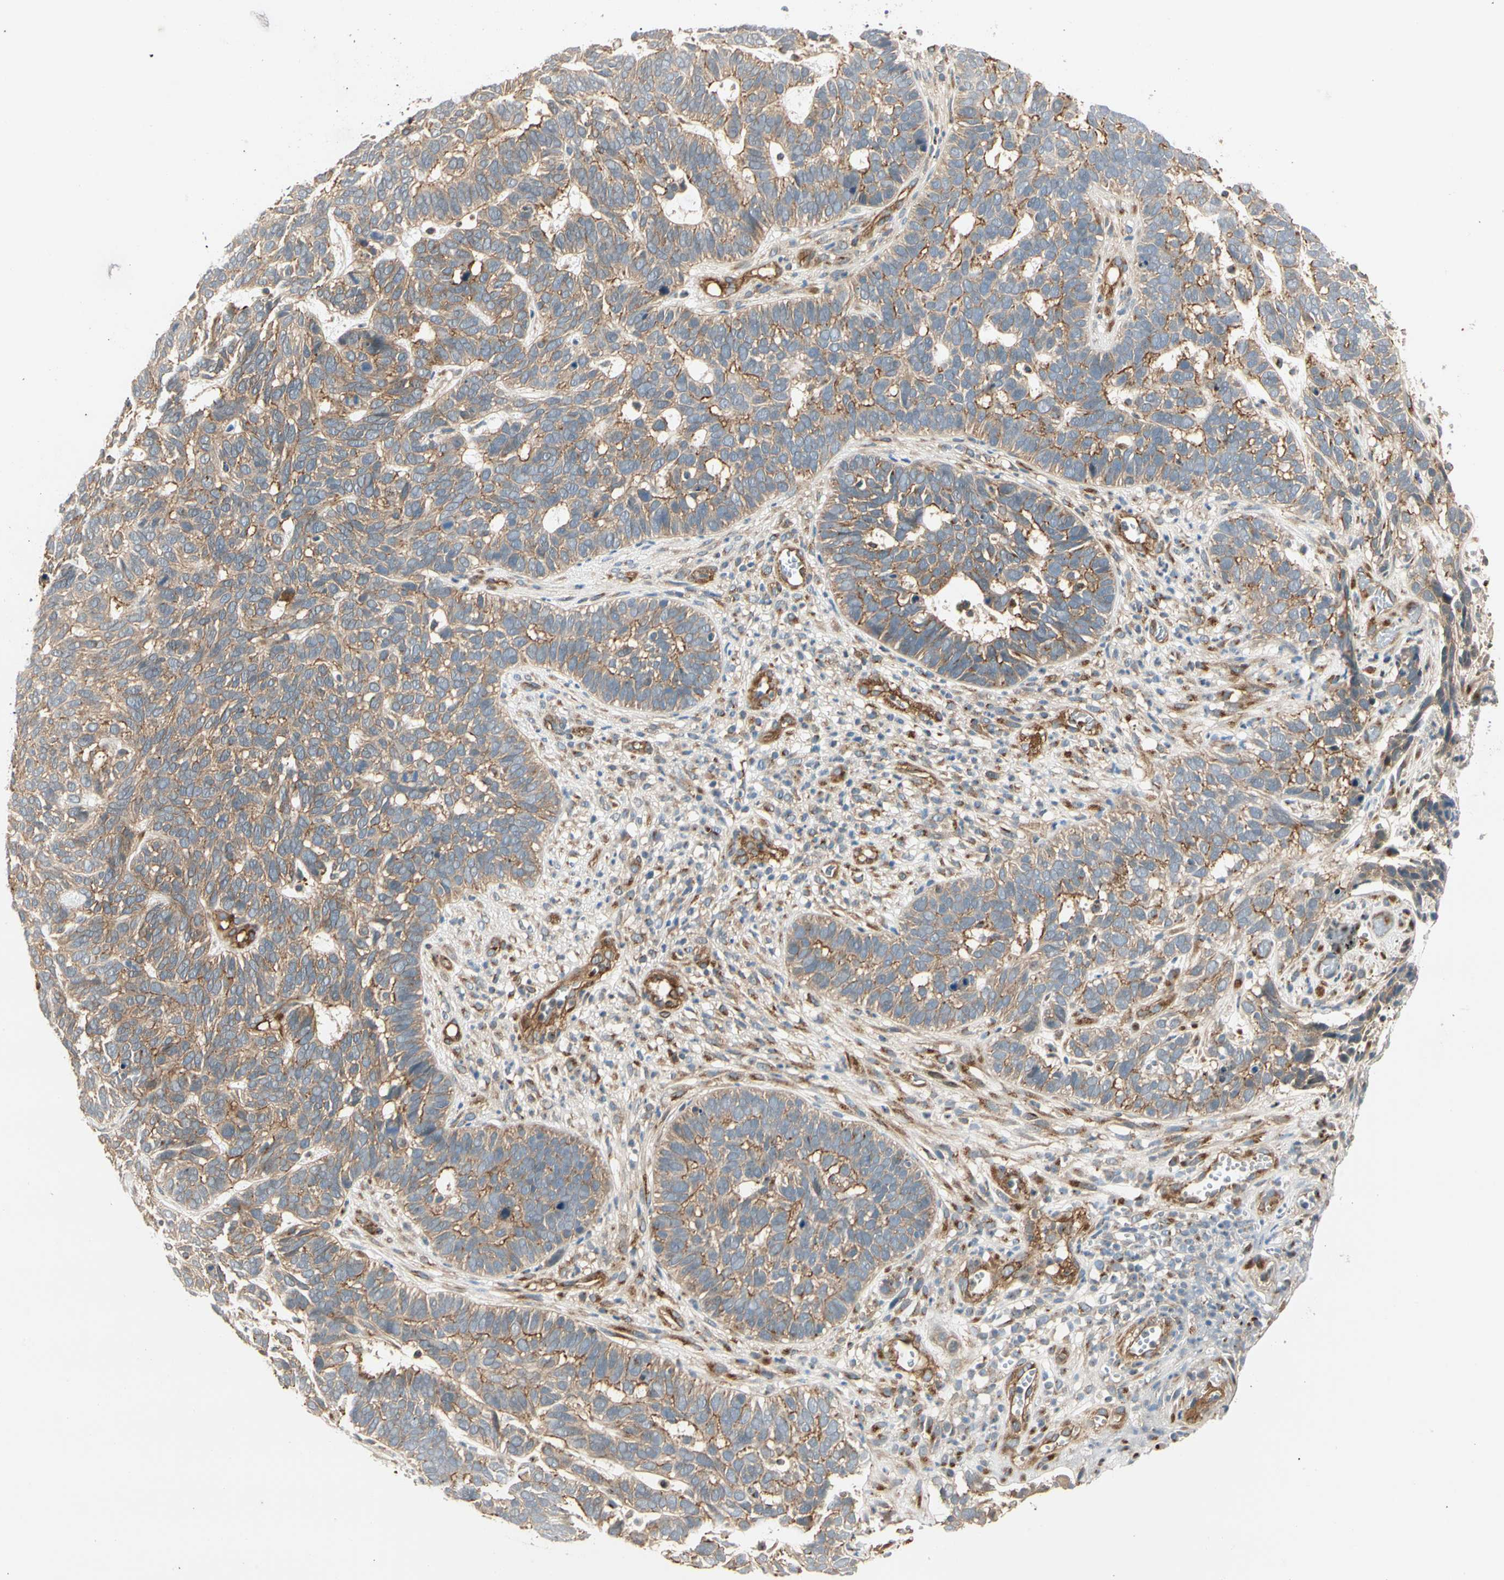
{"staining": {"intensity": "moderate", "quantity": "25%-75%", "location": "cytoplasmic/membranous"}, "tissue": "skin cancer", "cell_type": "Tumor cells", "image_type": "cancer", "snomed": [{"axis": "morphology", "description": "Basal cell carcinoma"}, {"axis": "topography", "description": "Skin"}], "caption": "An IHC image of neoplastic tissue is shown. Protein staining in brown highlights moderate cytoplasmic/membranous positivity in skin cancer (basal cell carcinoma) within tumor cells.", "gene": "ROCK2", "patient": {"sex": "male", "age": 87}}